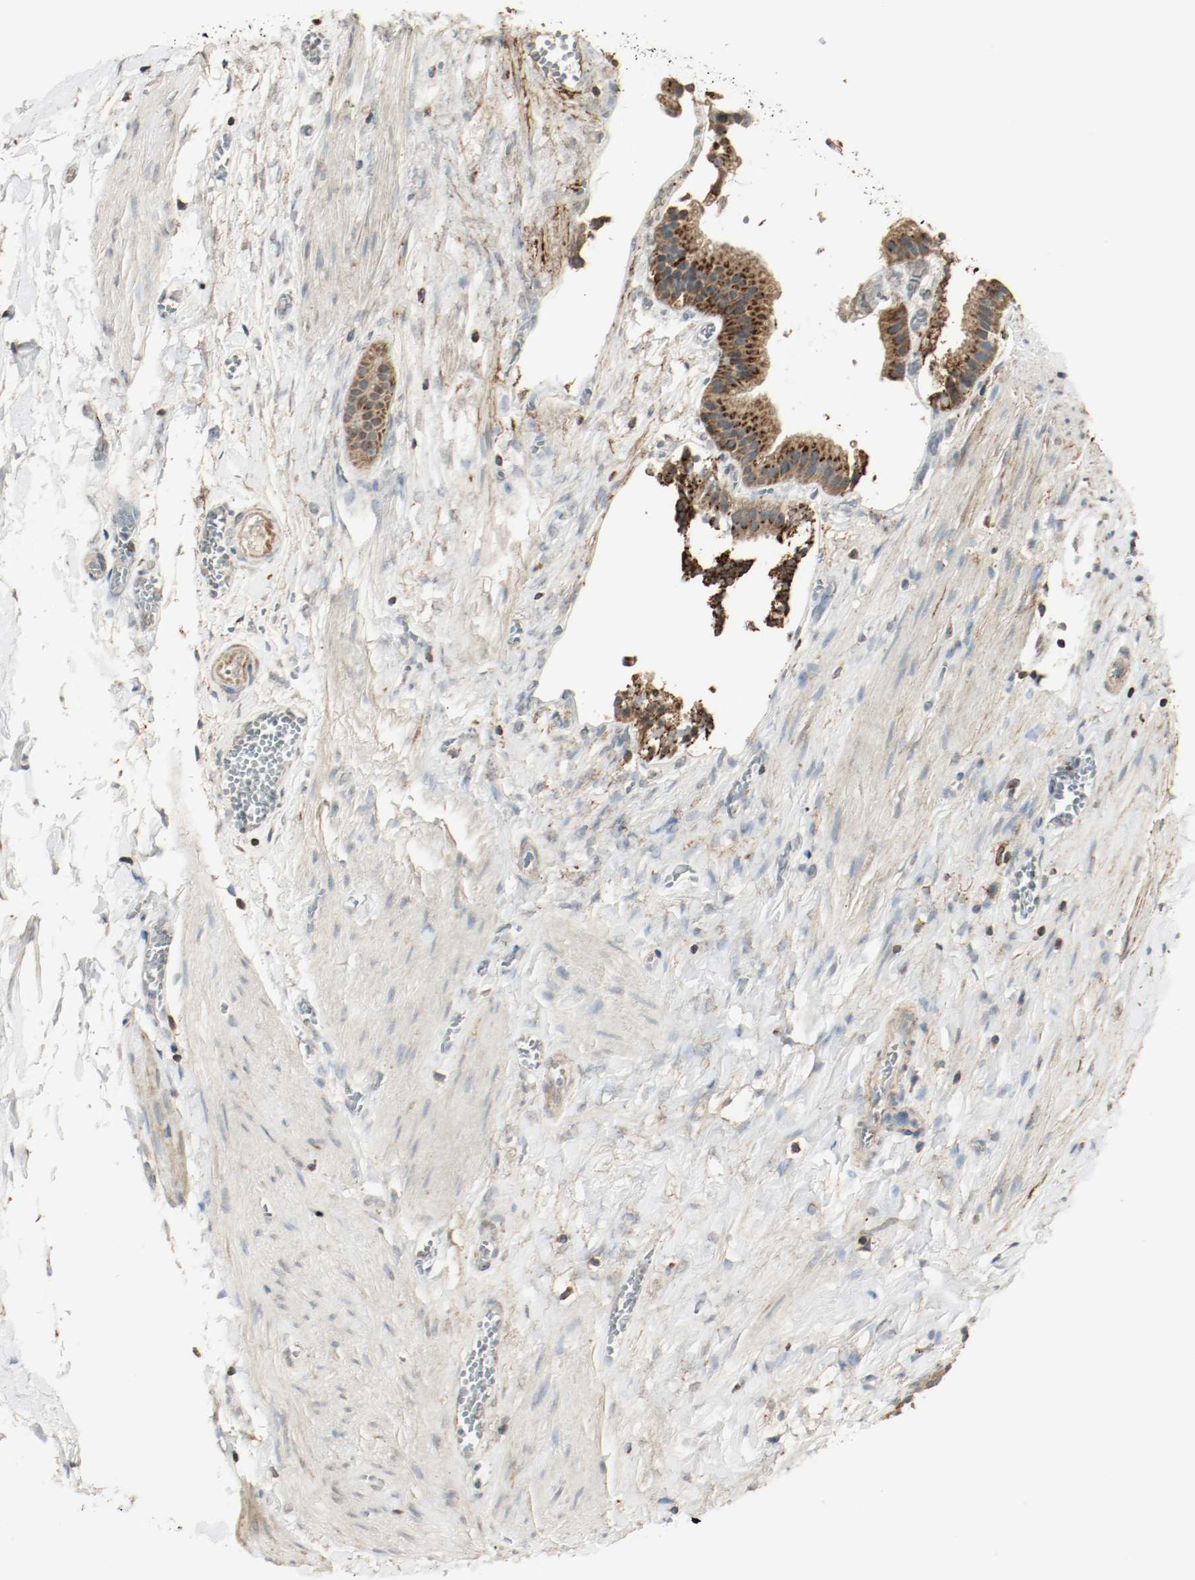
{"staining": {"intensity": "strong", "quantity": ">75%", "location": "cytoplasmic/membranous"}, "tissue": "gallbladder", "cell_type": "Glandular cells", "image_type": "normal", "snomed": [{"axis": "morphology", "description": "Normal tissue, NOS"}, {"axis": "topography", "description": "Gallbladder"}], "caption": "Gallbladder stained with IHC shows strong cytoplasmic/membranous staining in about >75% of glandular cells.", "gene": "PLCG1", "patient": {"sex": "female", "age": 63}}